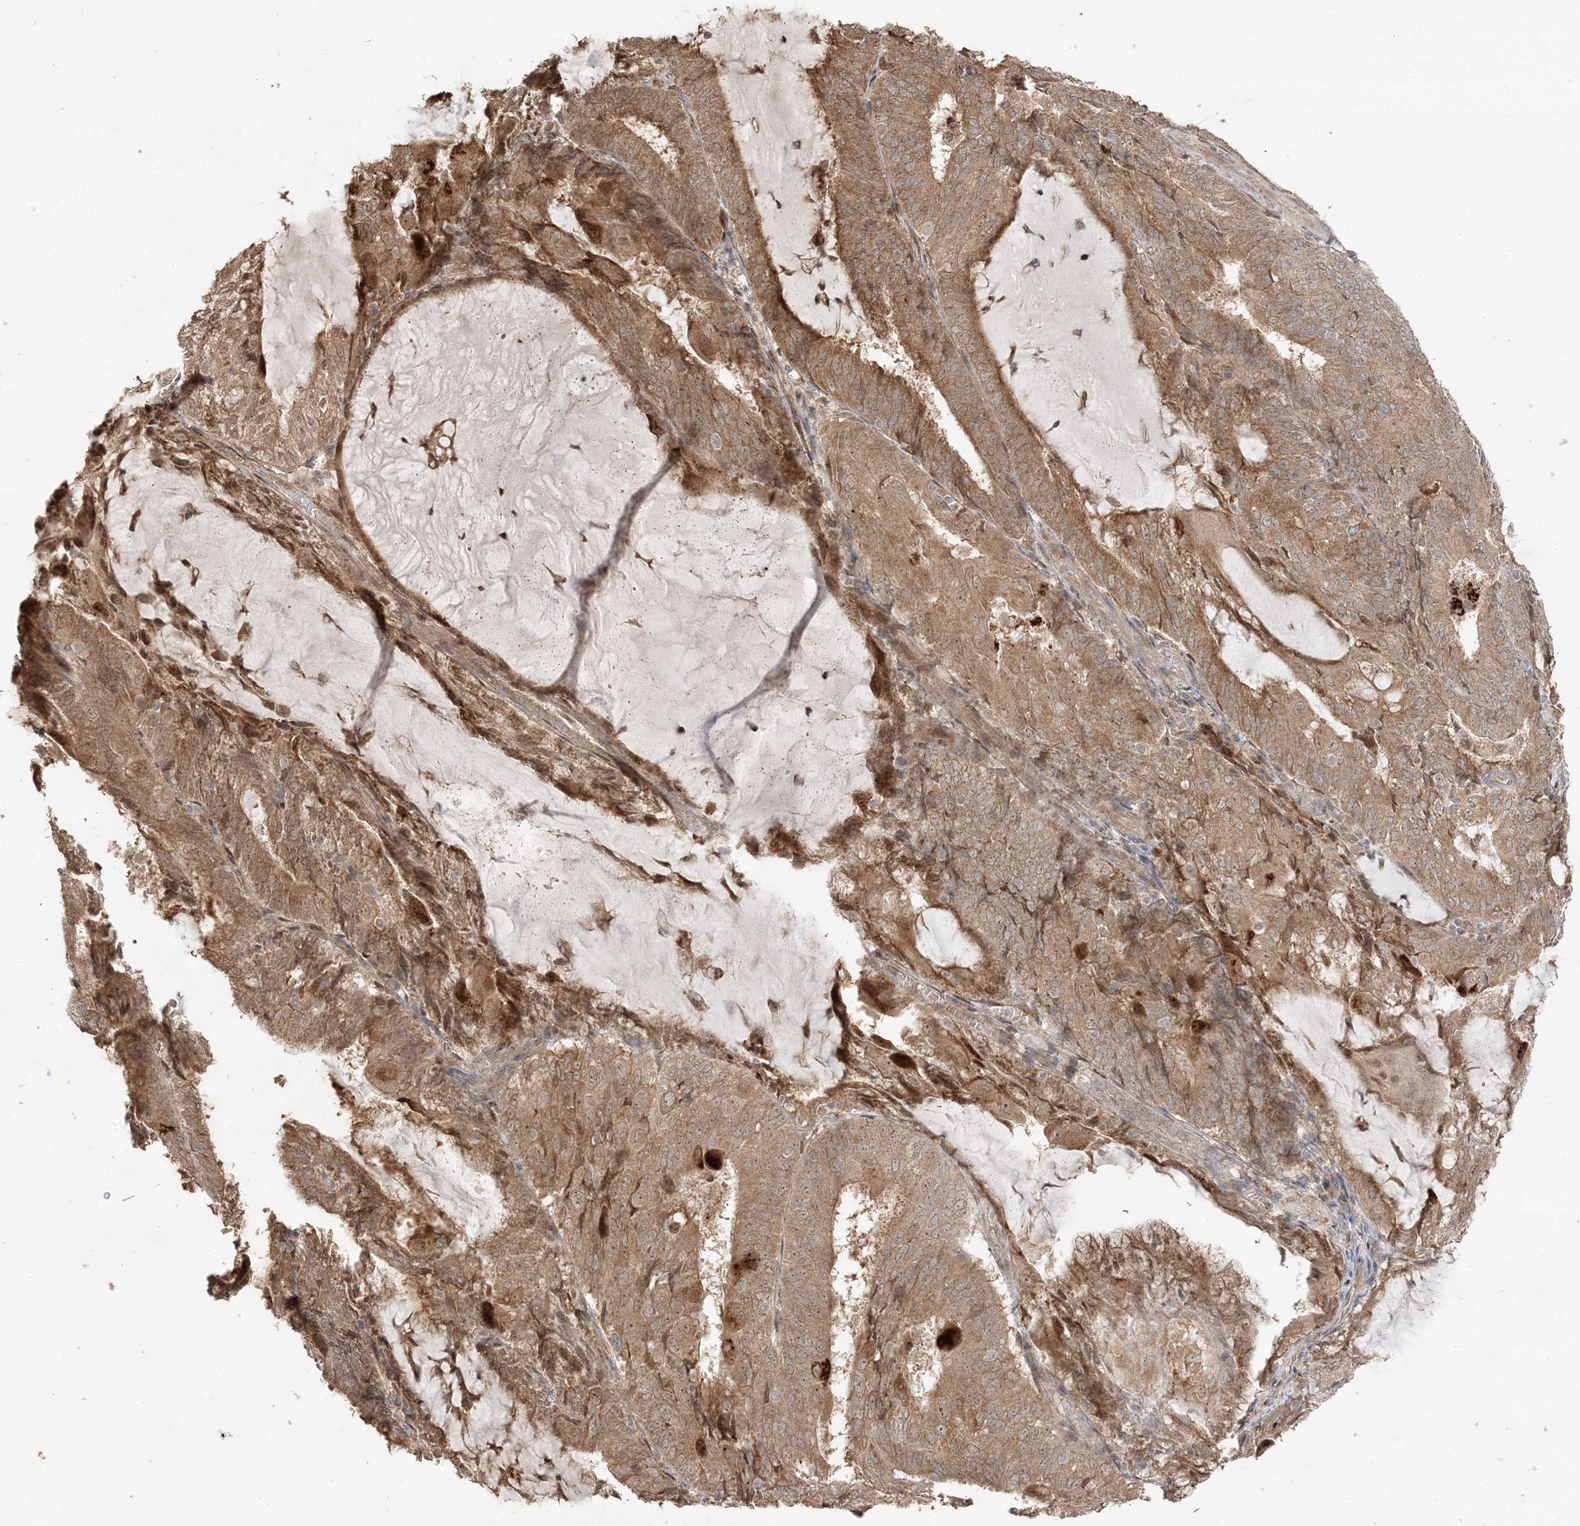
{"staining": {"intensity": "moderate", "quantity": ">75%", "location": "cytoplasmic/membranous"}, "tissue": "endometrial cancer", "cell_type": "Tumor cells", "image_type": "cancer", "snomed": [{"axis": "morphology", "description": "Adenocarcinoma, NOS"}, {"axis": "topography", "description": "Endometrium"}], "caption": "Immunohistochemical staining of human endometrial cancer reveals medium levels of moderate cytoplasmic/membranous protein staining in about >75% of tumor cells.", "gene": "ZBTB41", "patient": {"sex": "female", "age": 81}}